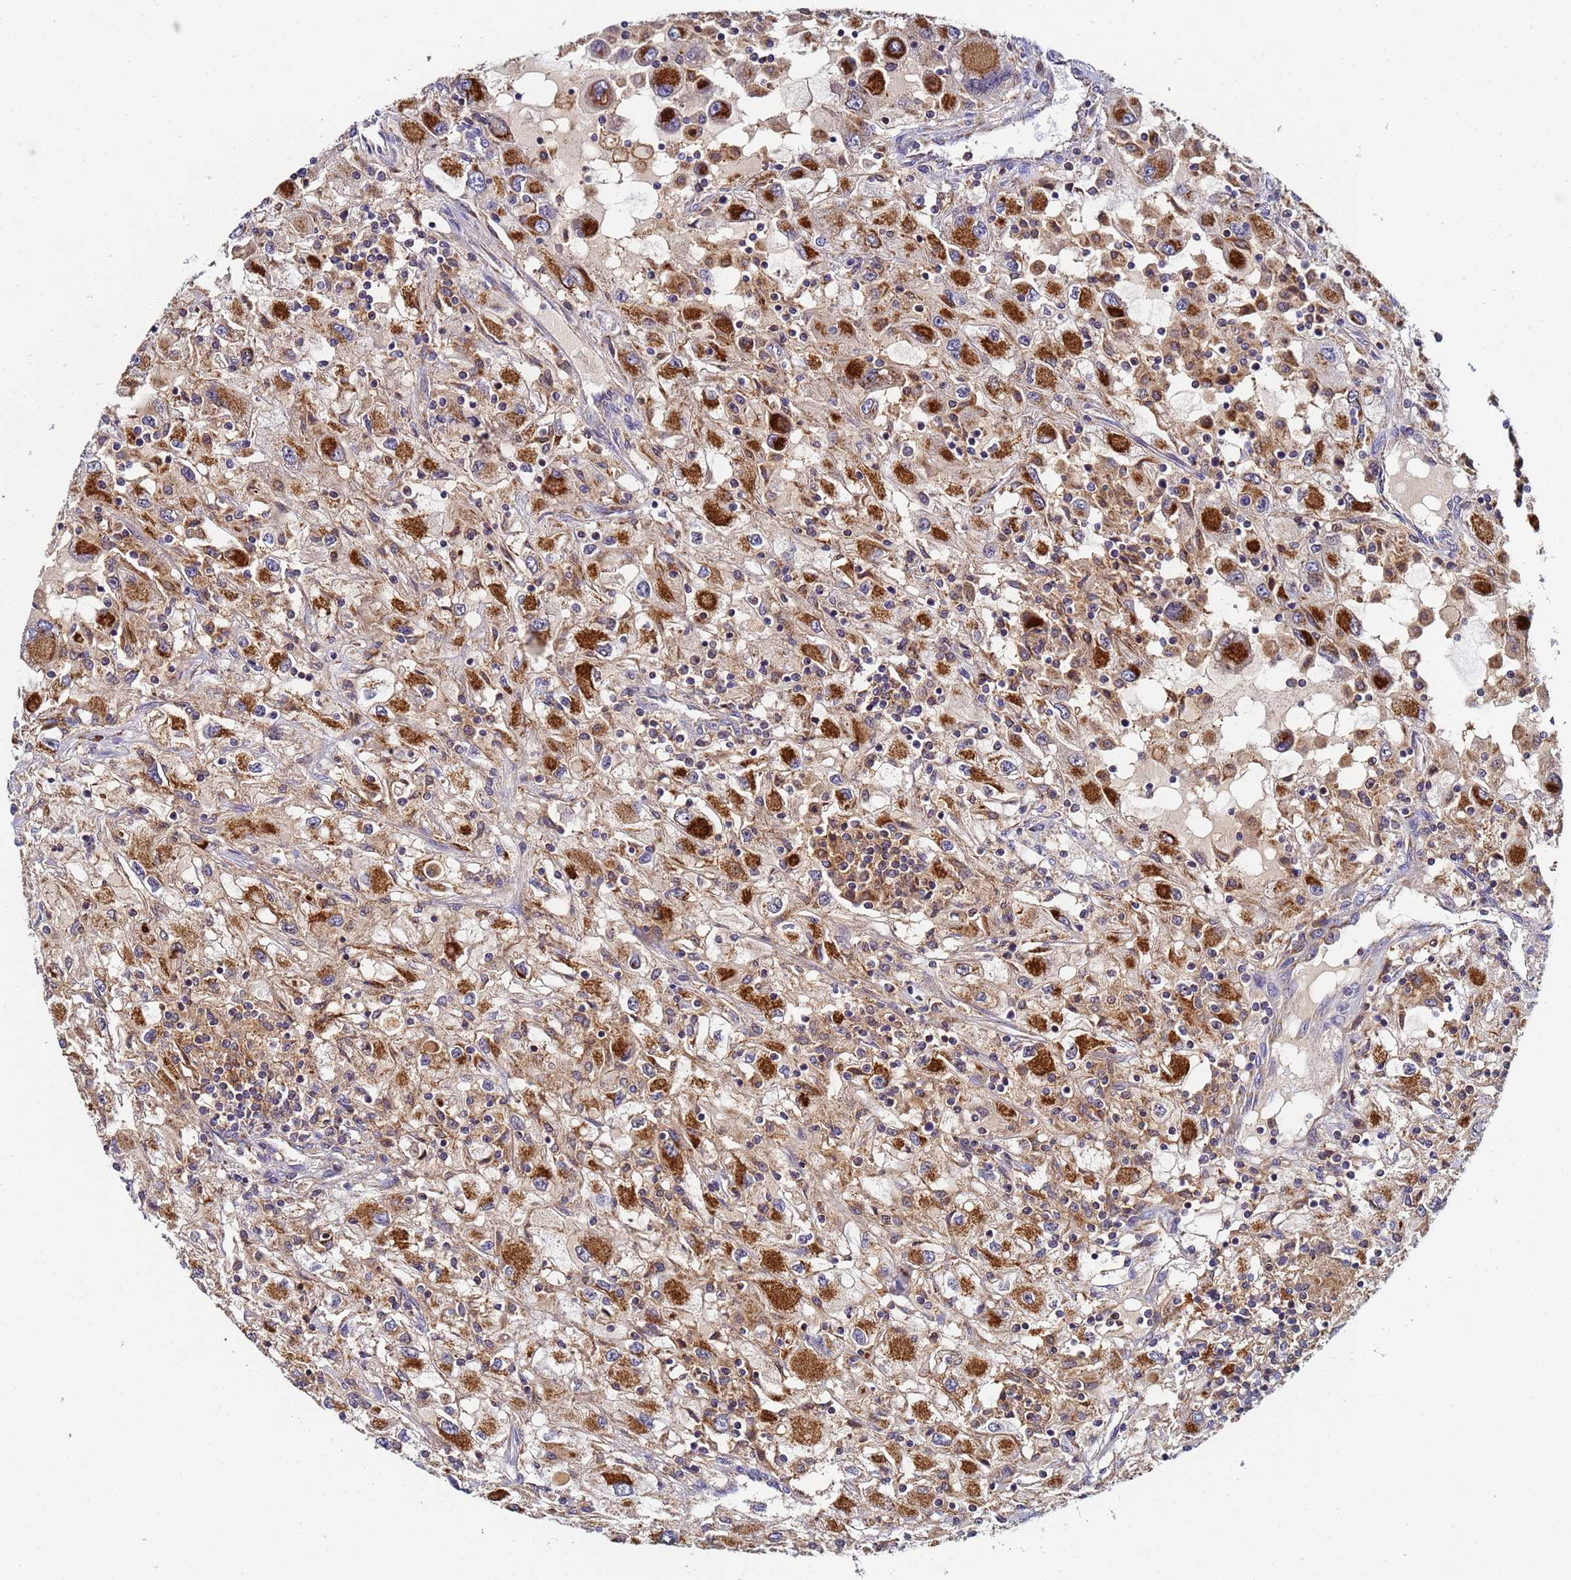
{"staining": {"intensity": "strong", "quantity": ">75%", "location": "cytoplasmic/membranous"}, "tissue": "renal cancer", "cell_type": "Tumor cells", "image_type": "cancer", "snomed": [{"axis": "morphology", "description": "Adenocarcinoma, NOS"}, {"axis": "topography", "description": "Kidney"}], "caption": "High-power microscopy captured an immunohistochemistry image of adenocarcinoma (renal), revealing strong cytoplasmic/membranous staining in approximately >75% of tumor cells.", "gene": "CCDC127", "patient": {"sex": "female", "age": 67}}